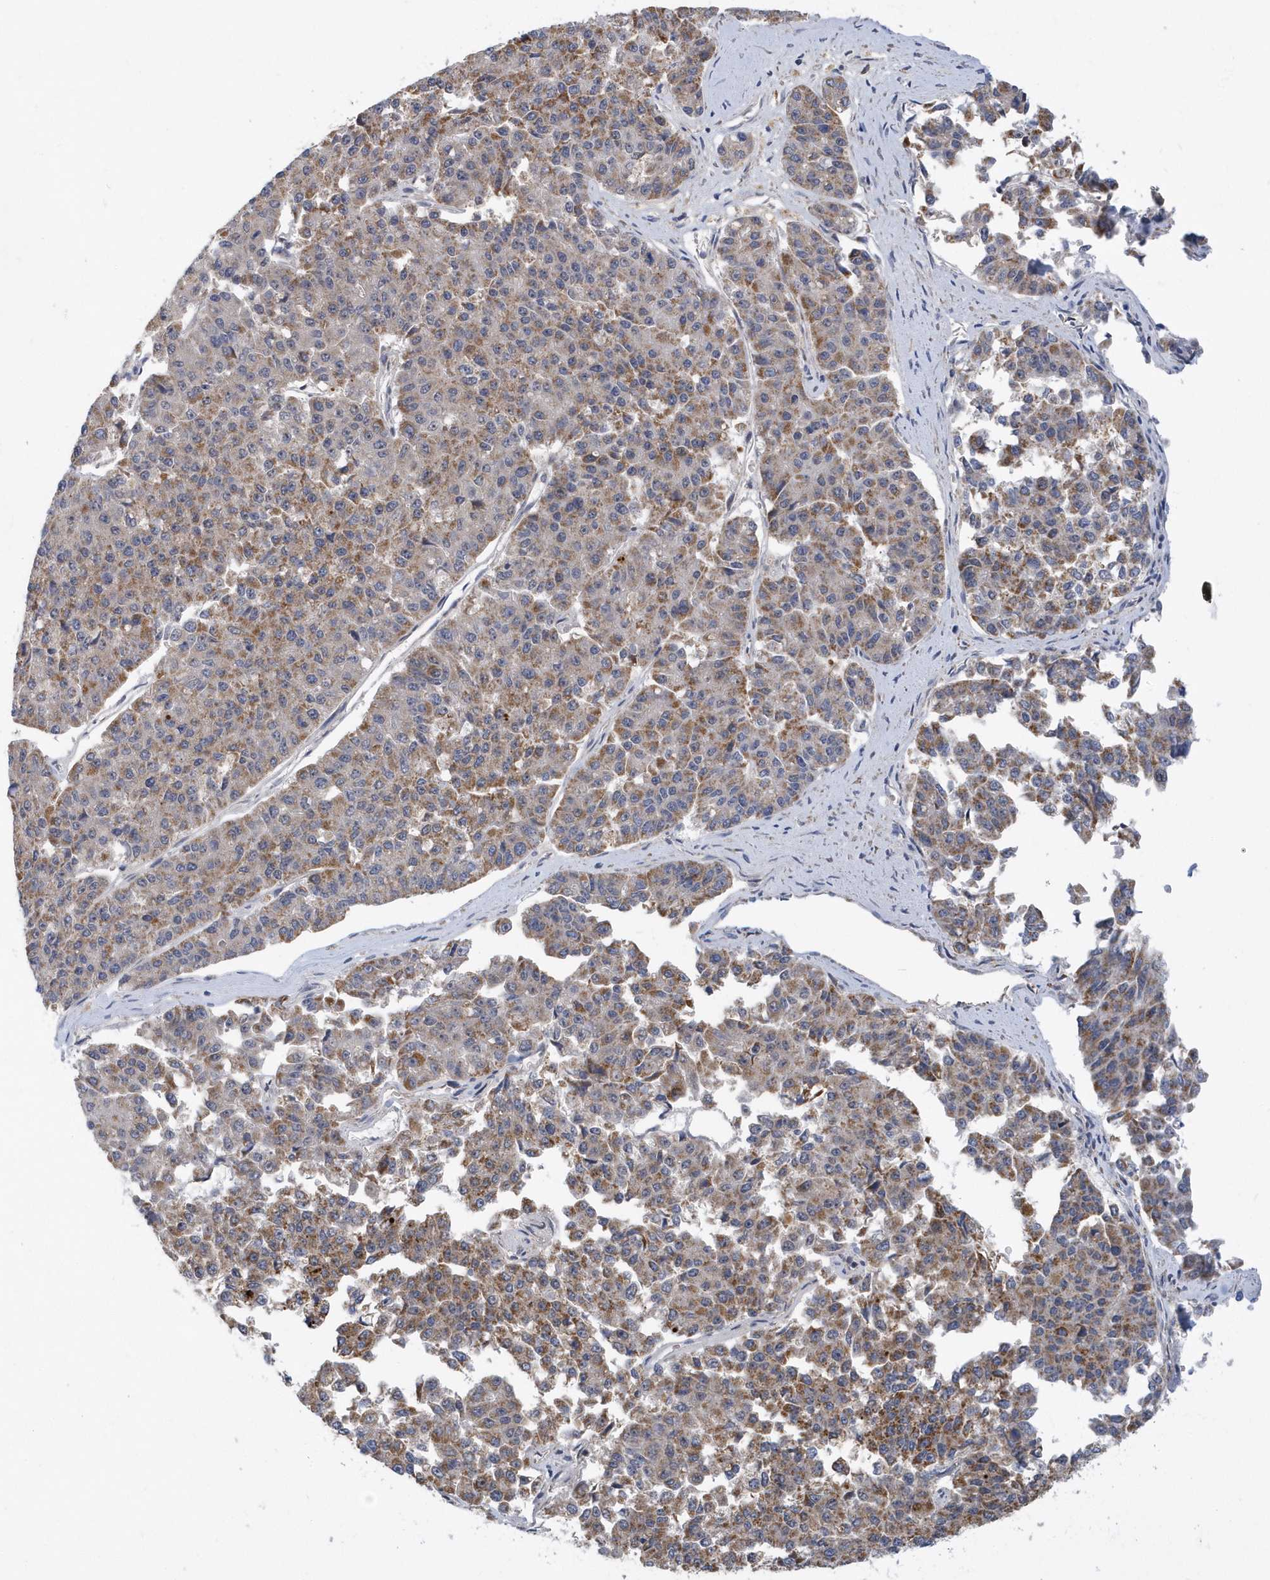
{"staining": {"intensity": "moderate", "quantity": "25%-75%", "location": "cytoplasmic/membranous"}, "tissue": "pancreatic cancer", "cell_type": "Tumor cells", "image_type": "cancer", "snomed": [{"axis": "morphology", "description": "Adenocarcinoma, NOS"}, {"axis": "topography", "description": "Pancreas"}], "caption": "Pancreatic cancer (adenocarcinoma) stained with IHC shows moderate cytoplasmic/membranous expression in approximately 25%-75% of tumor cells.", "gene": "VWA5B2", "patient": {"sex": "male", "age": 50}}